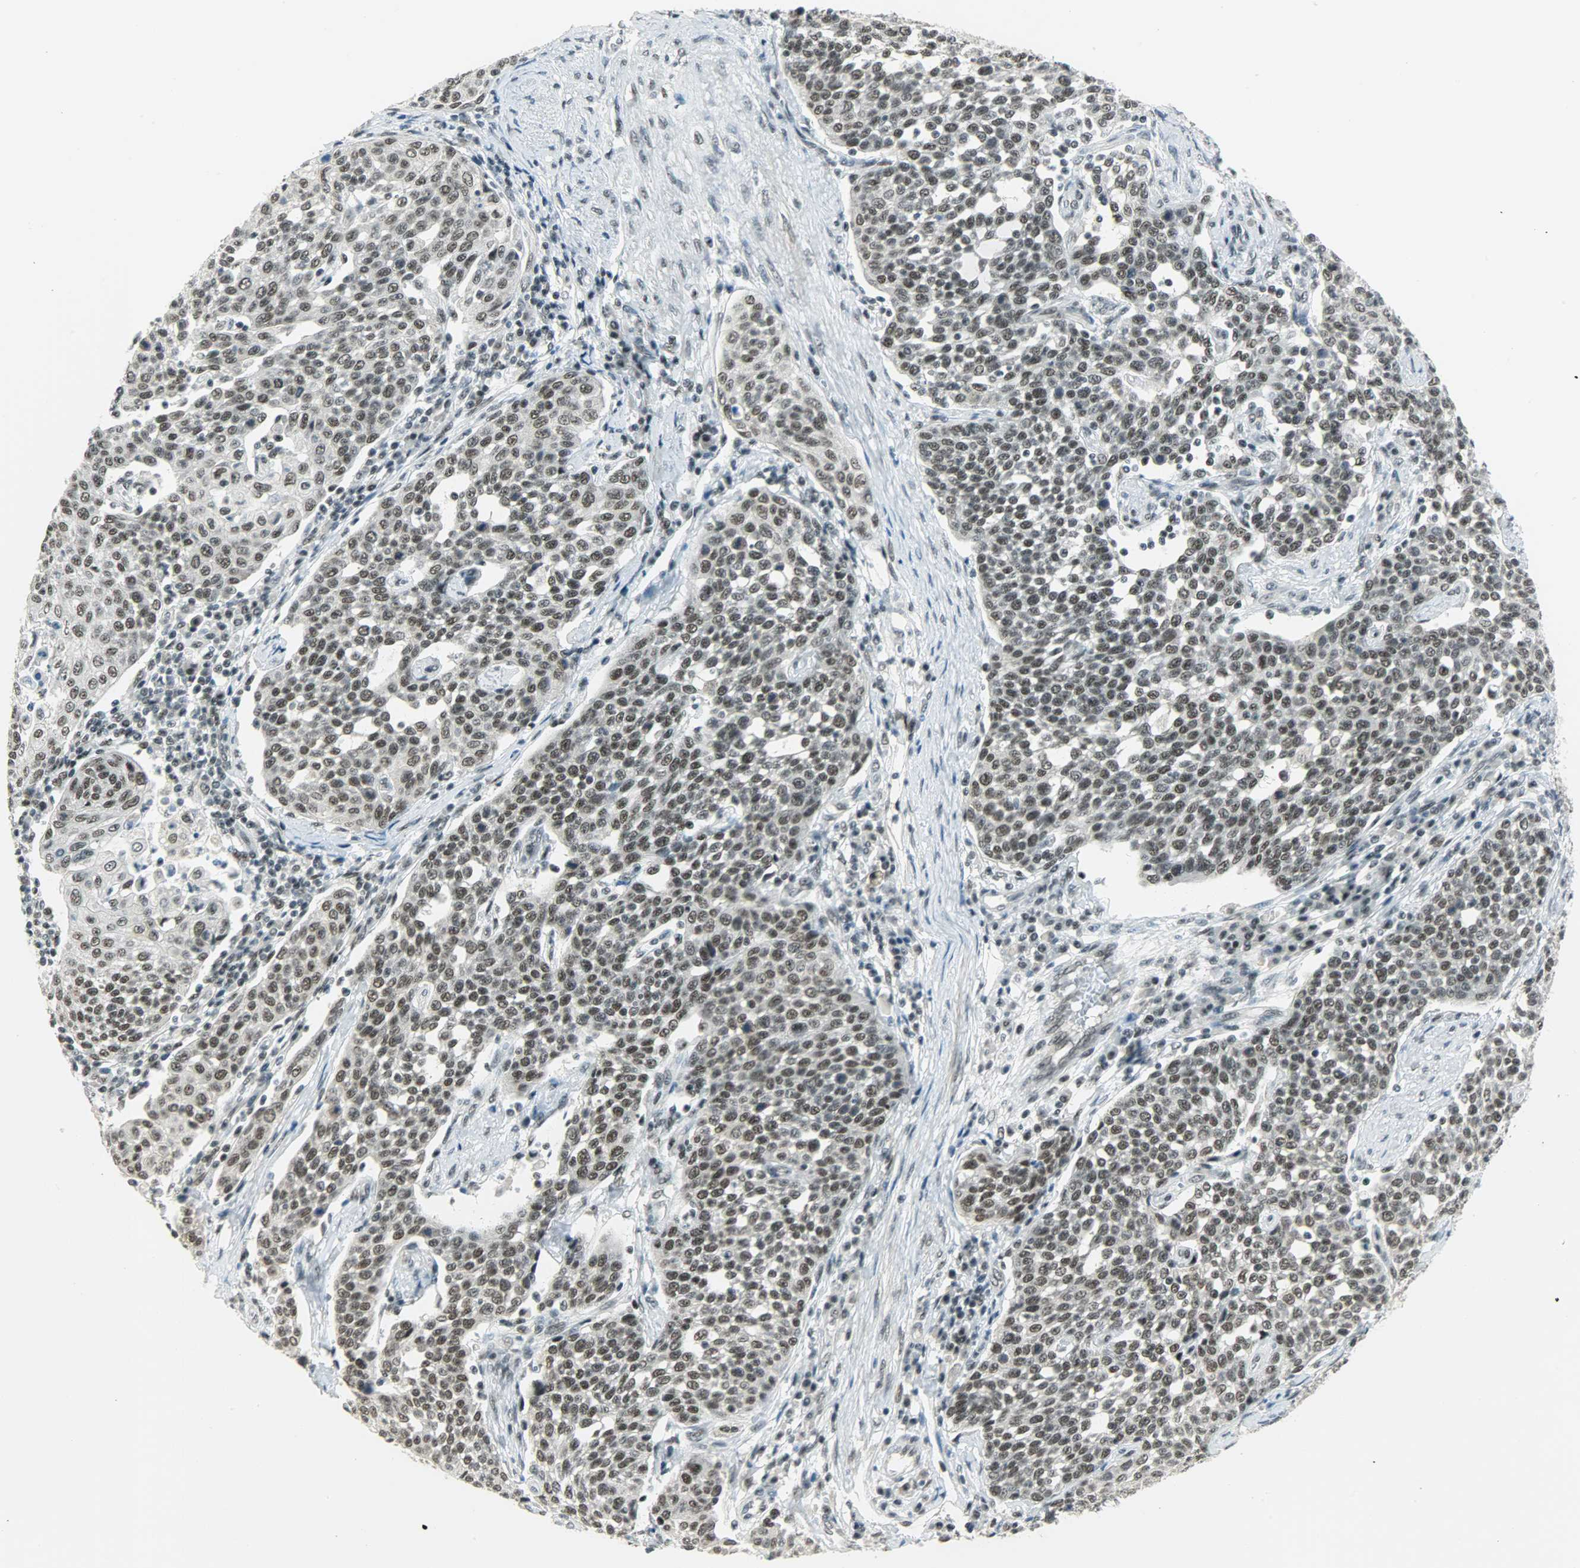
{"staining": {"intensity": "moderate", "quantity": ">75%", "location": "nuclear"}, "tissue": "cervical cancer", "cell_type": "Tumor cells", "image_type": "cancer", "snomed": [{"axis": "morphology", "description": "Squamous cell carcinoma, NOS"}, {"axis": "topography", "description": "Cervix"}], "caption": "Cervical cancer (squamous cell carcinoma) was stained to show a protein in brown. There is medium levels of moderate nuclear positivity in approximately >75% of tumor cells.", "gene": "SUGP1", "patient": {"sex": "female", "age": 34}}